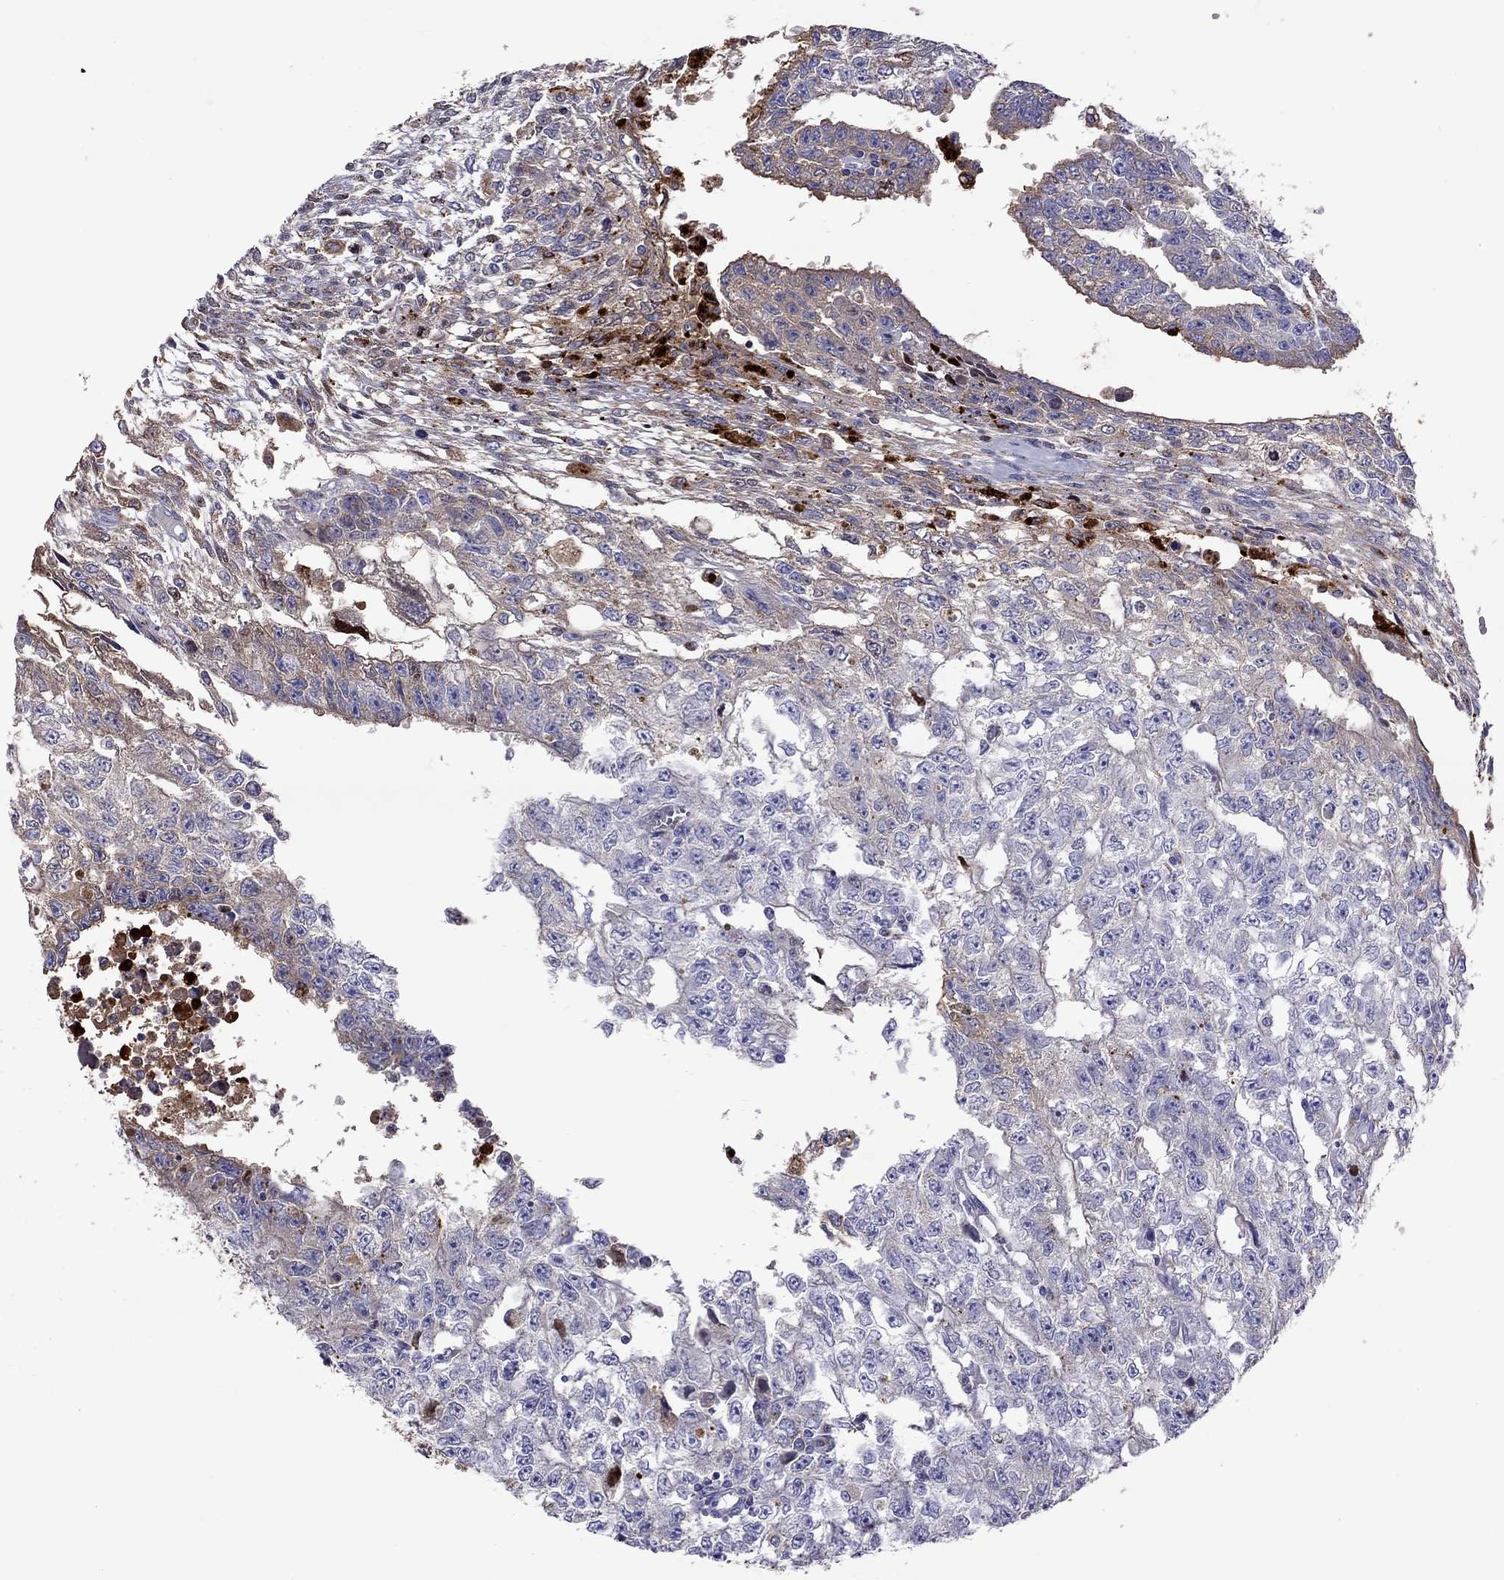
{"staining": {"intensity": "negative", "quantity": "none", "location": "none"}, "tissue": "testis cancer", "cell_type": "Tumor cells", "image_type": "cancer", "snomed": [{"axis": "morphology", "description": "Carcinoma, Embryonal, NOS"}, {"axis": "morphology", "description": "Teratoma, malignant, NOS"}, {"axis": "topography", "description": "Testis"}], "caption": "Immunohistochemical staining of testis cancer (teratoma (malignant)) demonstrates no significant expression in tumor cells. The staining was performed using DAB to visualize the protein expression in brown, while the nuclei were stained in blue with hematoxylin (Magnification: 20x).", "gene": "SERPINA3", "patient": {"sex": "male", "age": 24}}